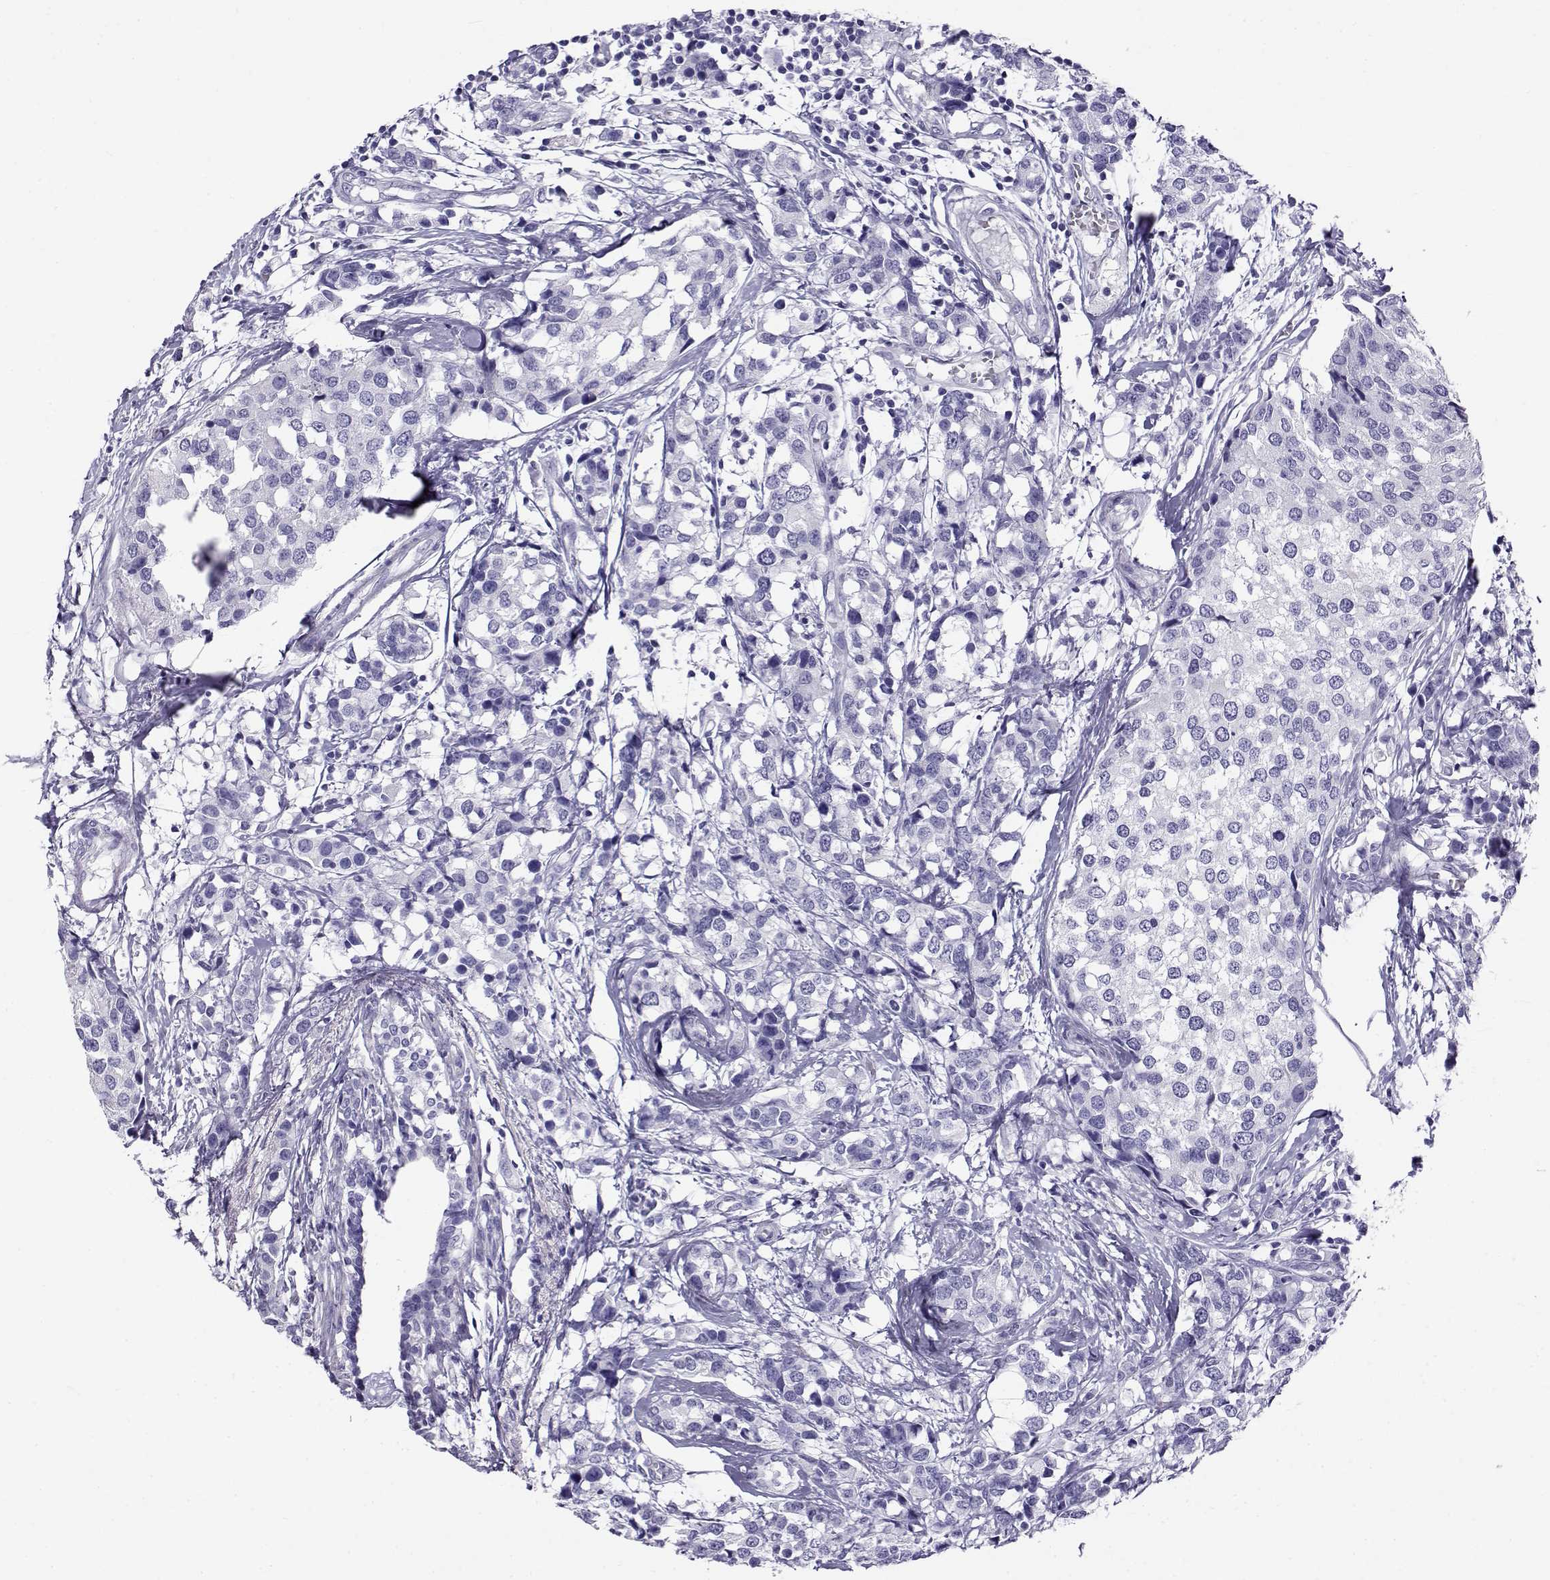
{"staining": {"intensity": "negative", "quantity": "none", "location": "none"}, "tissue": "breast cancer", "cell_type": "Tumor cells", "image_type": "cancer", "snomed": [{"axis": "morphology", "description": "Lobular carcinoma"}, {"axis": "topography", "description": "Breast"}], "caption": "DAB (3,3'-diaminobenzidine) immunohistochemical staining of human breast cancer reveals no significant staining in tumor cells.", "gene": "CABS1", "patient": {"sex": "female", "age": 59}}